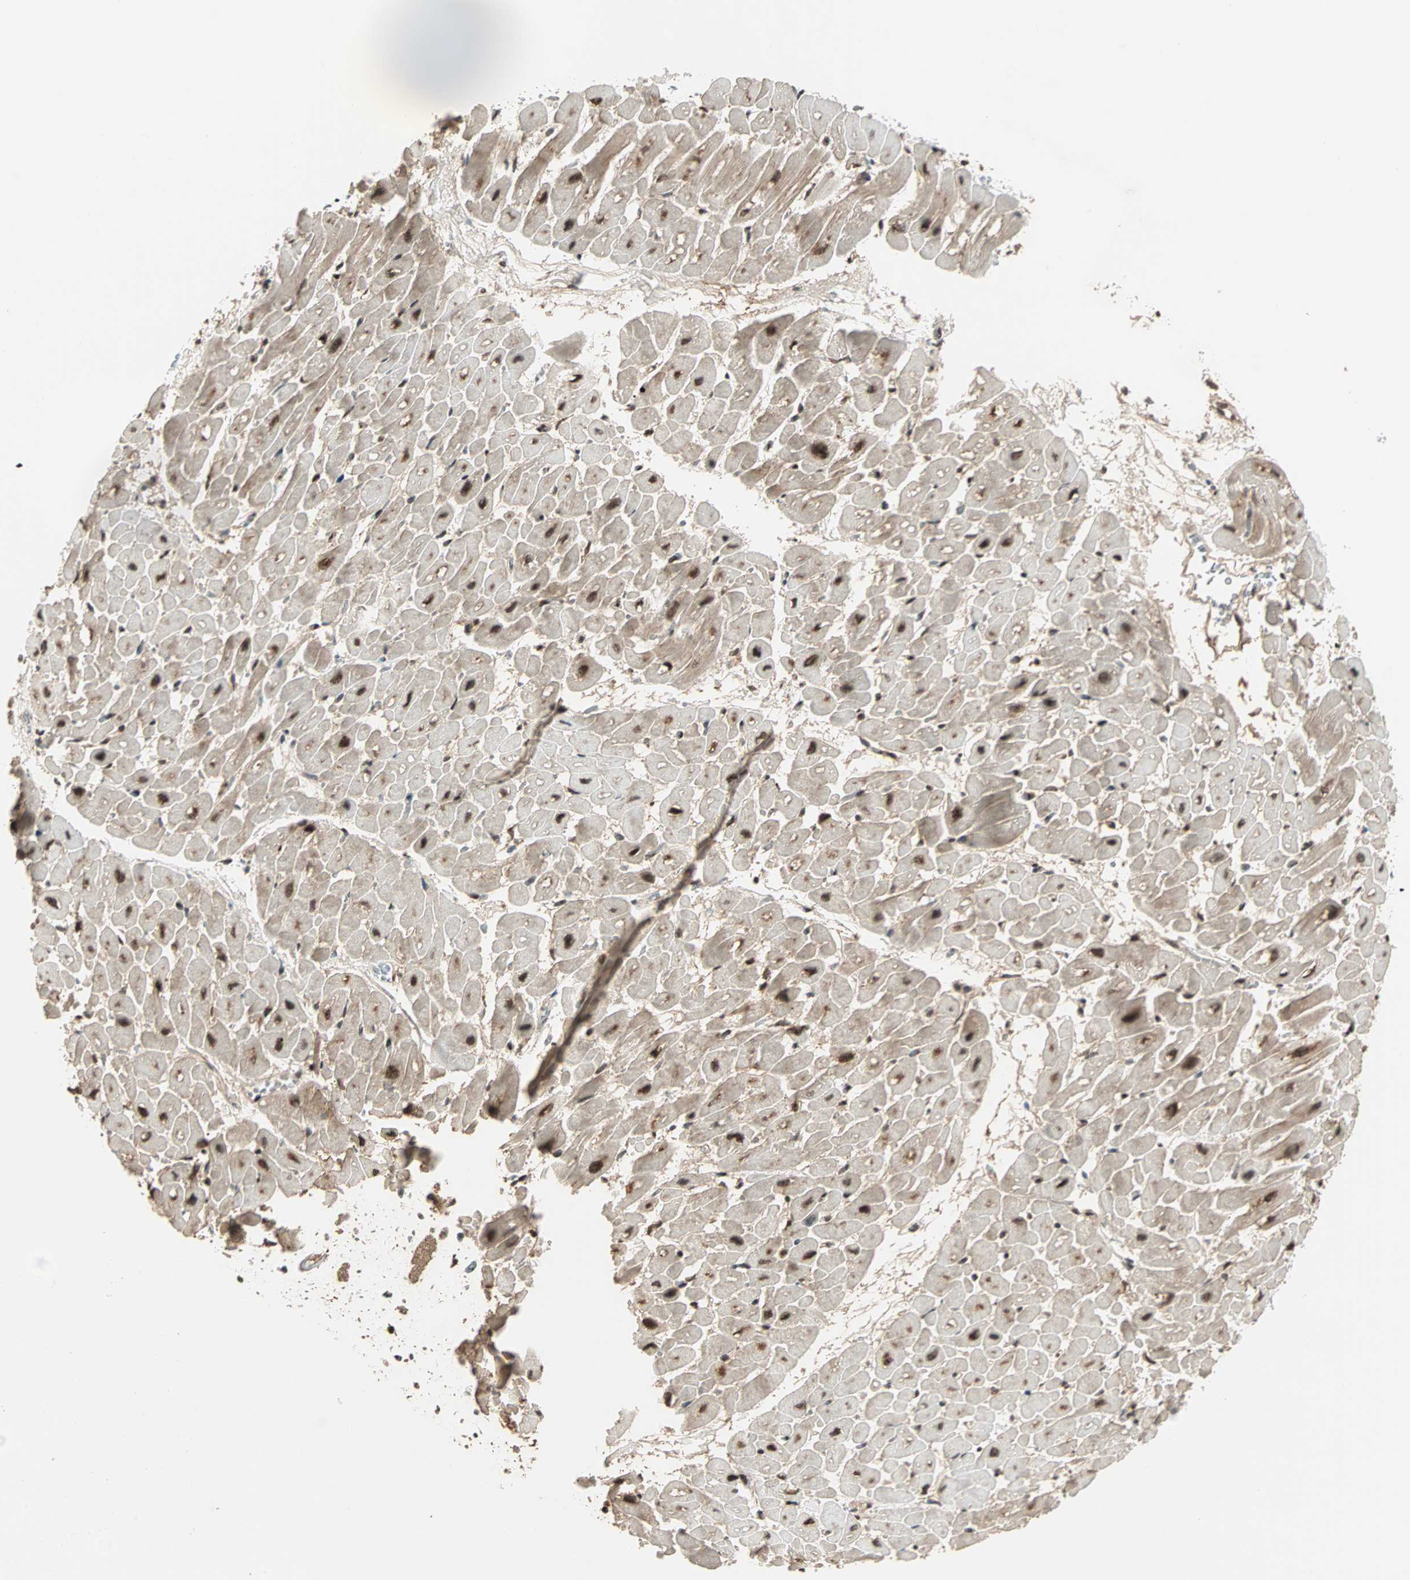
{"staining": {"intensity": "strong", "quantity": ">75%", "location": "cytoplasmic/membranous,nuclear"}, "tissue": "heart muscle", "cell_type": "Cardiomyocytes", "image_type": "normal", "snomed": [{"axis": "morphology", "description": "Normal tissue, NOS"}, {"axis": "topography", "description": "Heart"}], "caption": "A high amount of strong cytoplasmic/membranous,nuclear positivity is appreciated in about >75% of cardiomyocytes in normal heart muscle. (DAB = brown stain, brightfield microscopy at high magnification).", "gene": "ZNF44", "patient": {"sex": "male", "age": 45}}